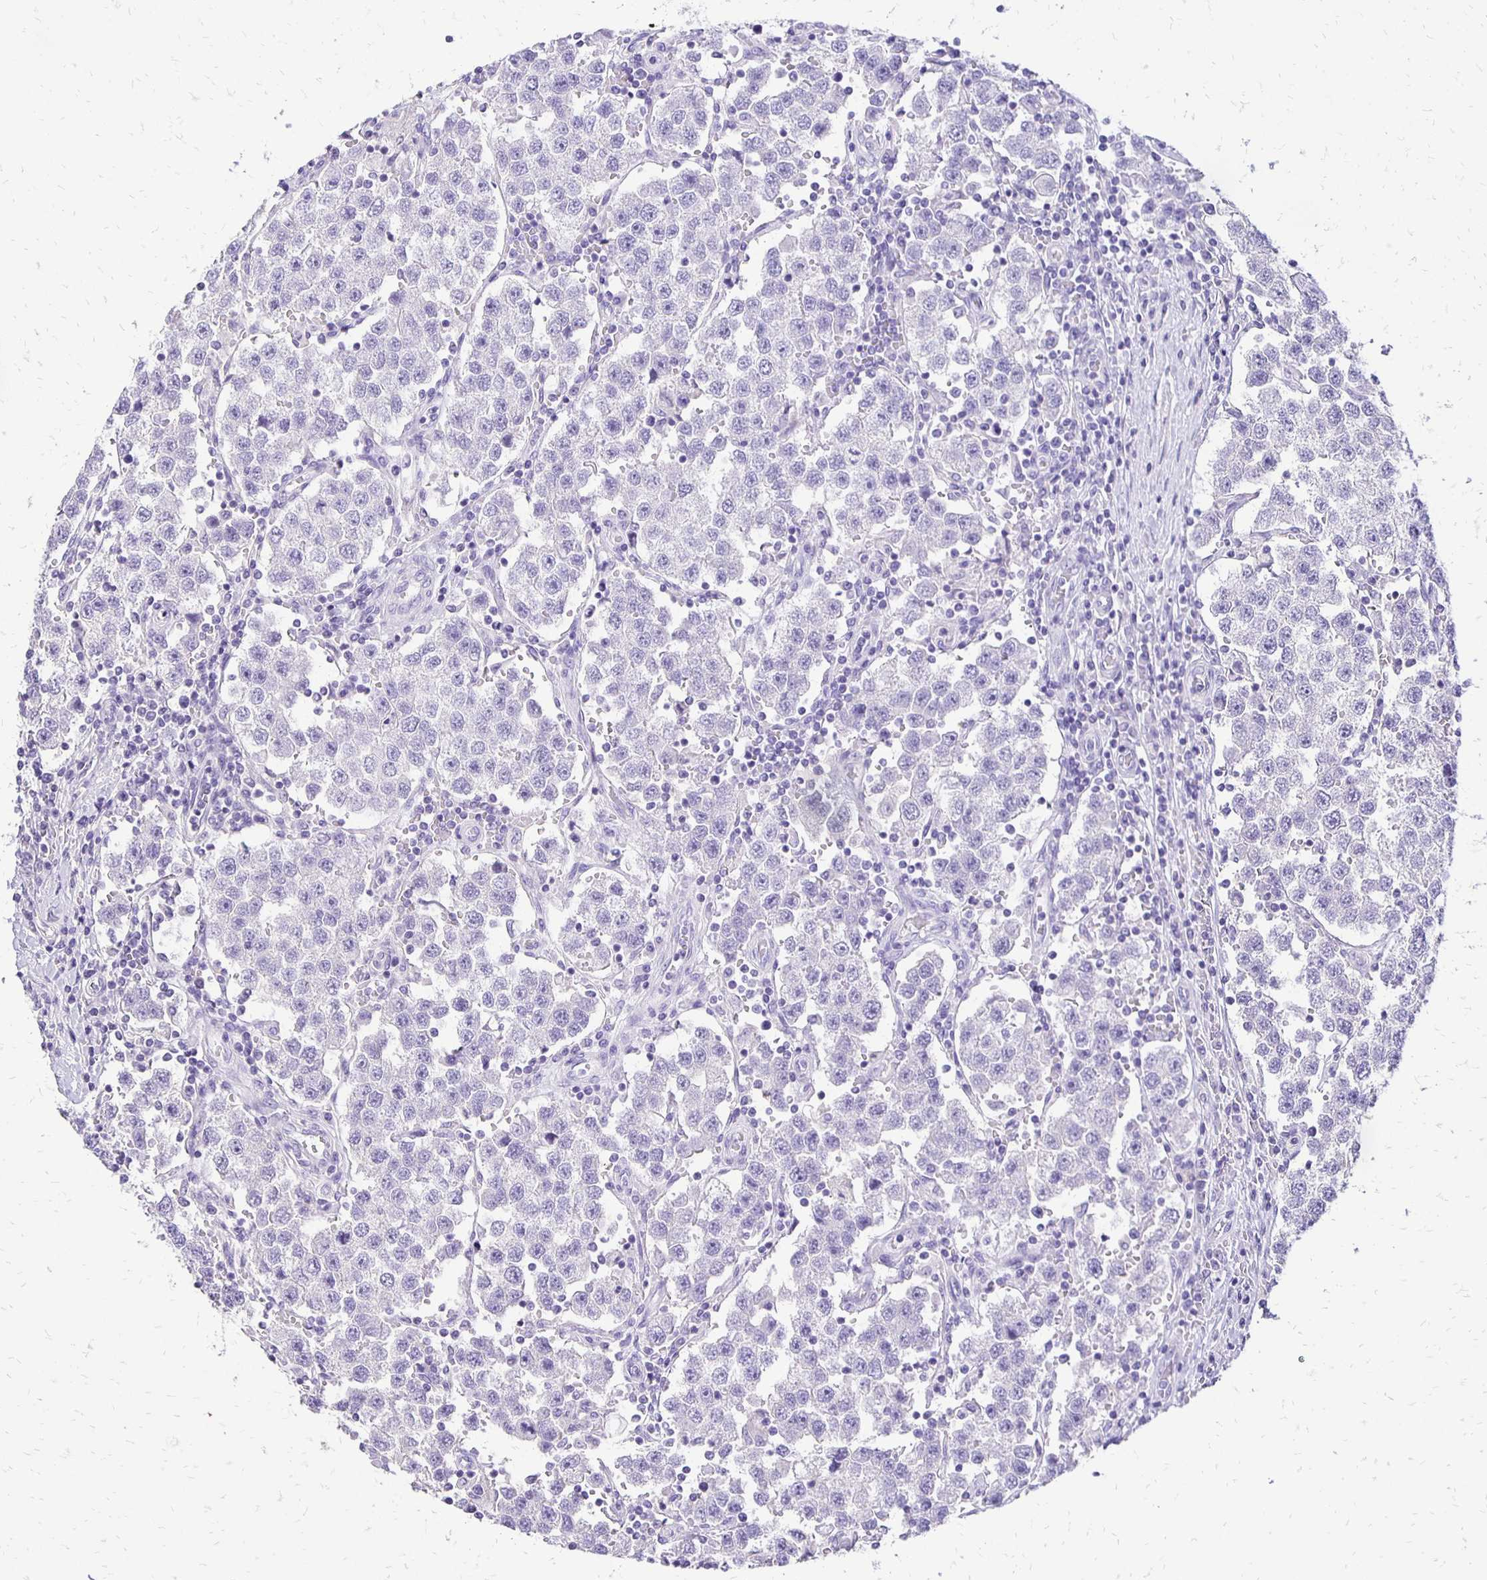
{"staining": {"intensity": "negative", "quantity": "none", "location": "none"}, "tissue": "testis cancer", "cell_type": "Tumor cells", "image_type": "cancer", "snomed": [{"axis": "morphology", "description": "Seminoma, NOS"}, {"axis": "topography", "description": "Testis"}], "caption": "This is a photomicrograph of IHC staining of testis cancer (seminoma), which shows no staining in tumor cells.", "gene": "ANKRD45", "patient": {"sex": "male", "age": 37}}